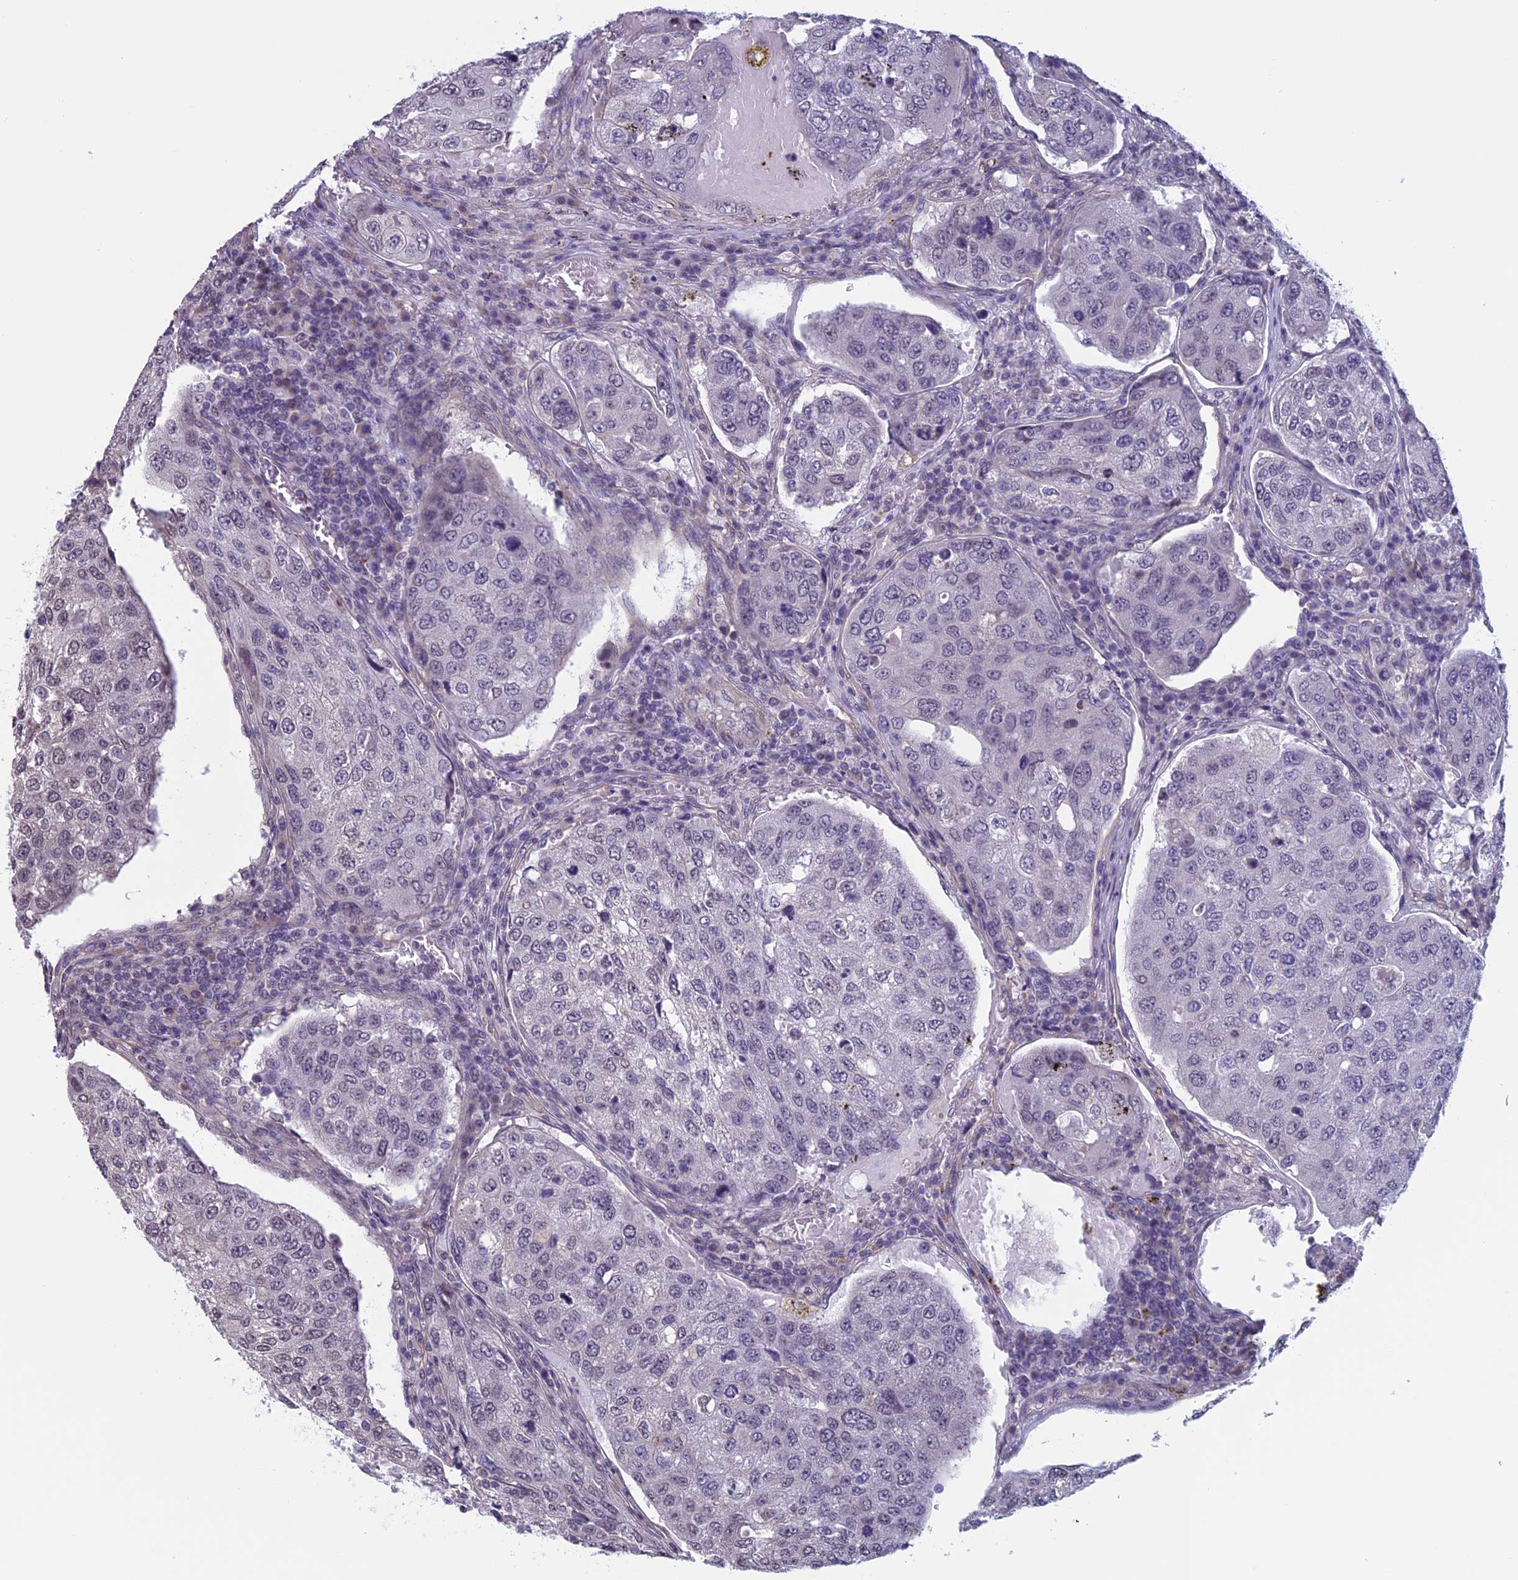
{"staining": {"intensity": "negative", "quantity": "none", "location": "none"}, "tissue": "urothelial cancer", "cell_type": "Tumor cells", "image_type": "cancer", "snomed": [{"axis": "morphology", "description": "Urothelial carcinoma, High grade"}, {"axis": "topography", "description": "Lymph node"}, {"axis": "topography", "description": "Urinary bladder"}], "caption": "The image shows no staining of tumor cells in high-grade urothelial carcinoma.", "gene": "SLC1A6", "patient": {"sex": "male", "age": 51}}